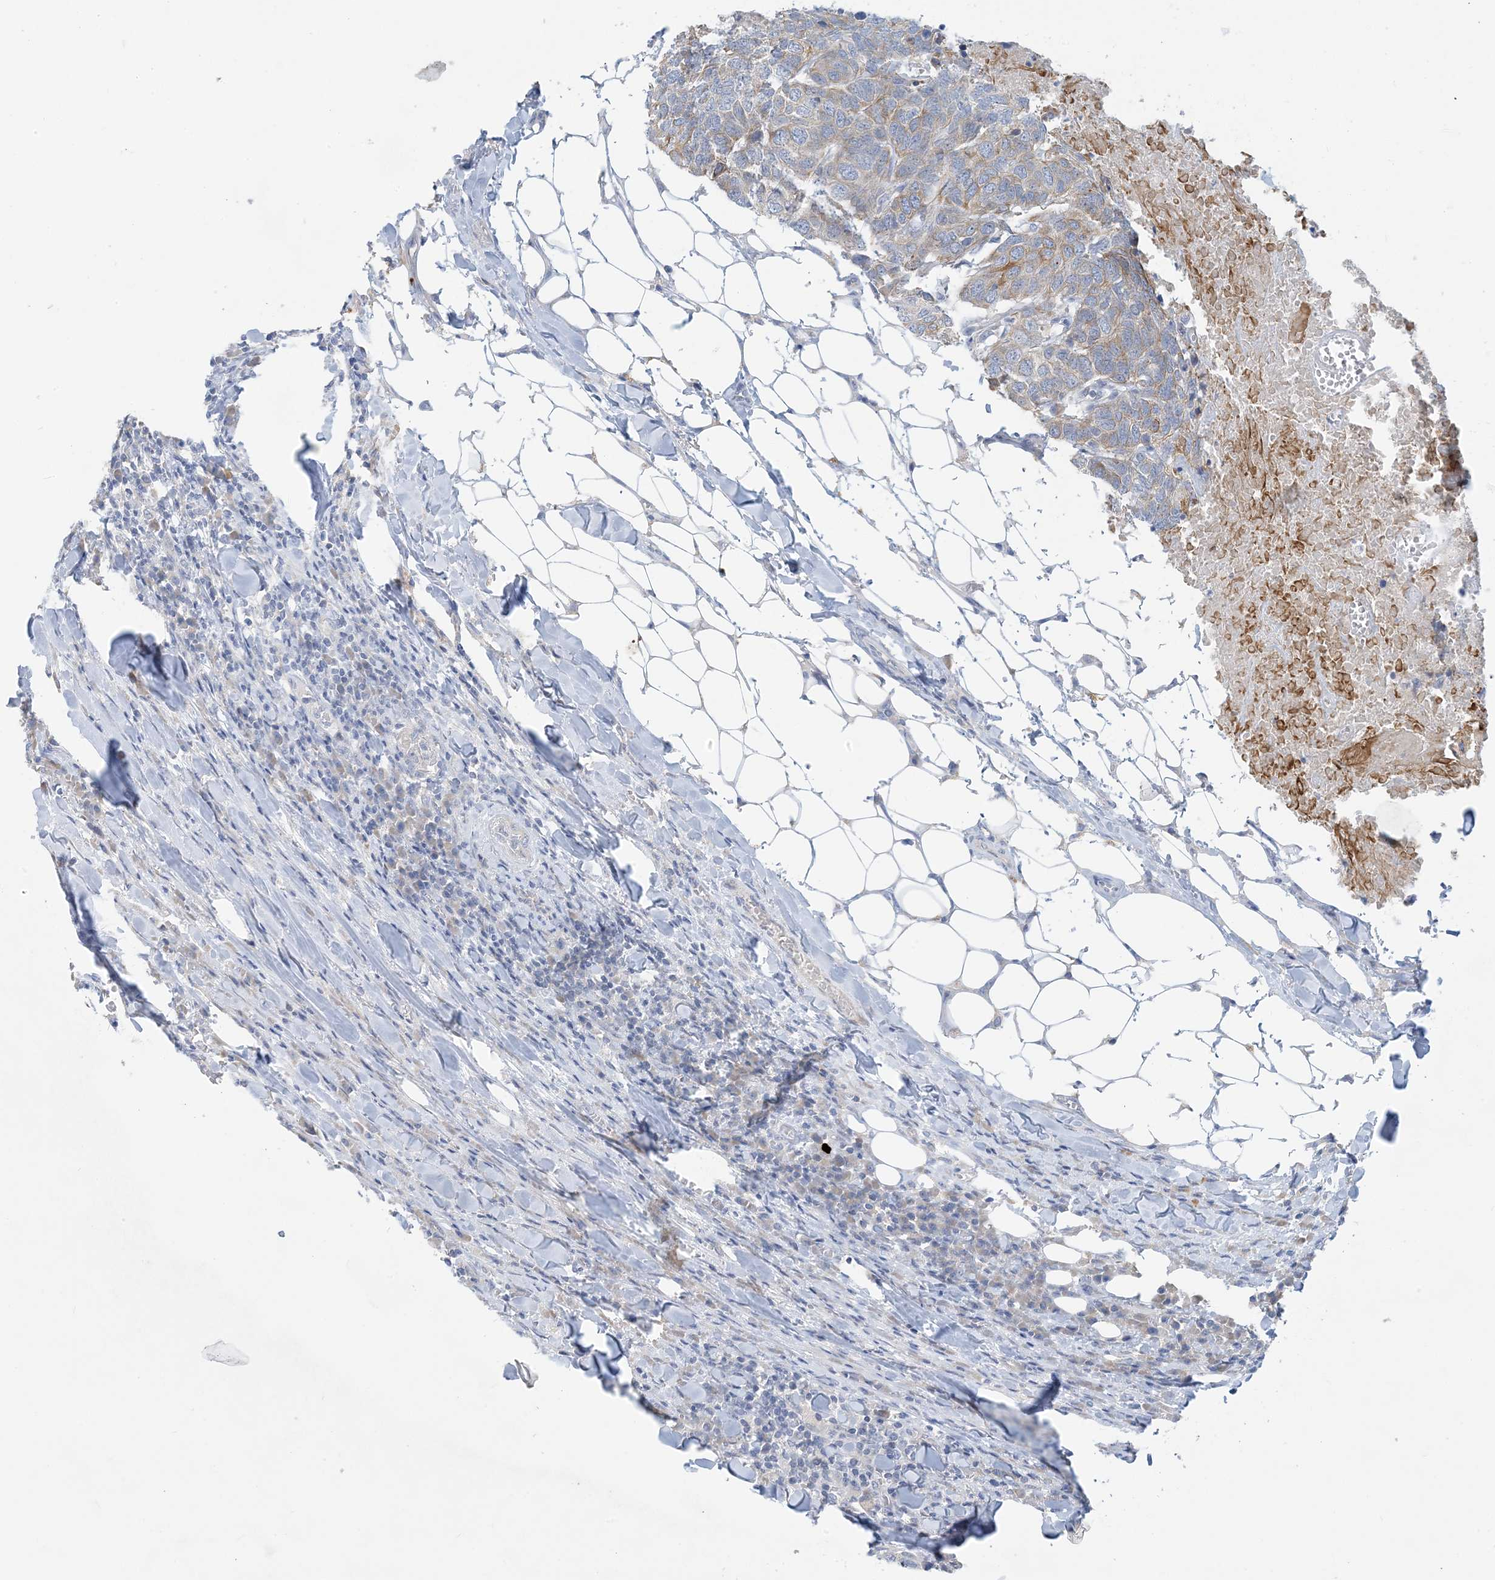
{"staining": {"intensity": "weak", "quantity": "<25%", "location": "cytoplasmic/membranous"}, "tissue": "head and neck cancer", "cell_type": "Tumor cells", "image_type": "cancer", "snomed": [{"axis": "morphology", "description": "Squamous cell carcinoma, NOS"}, {"axis": "topography", "description": "Head-Neck"}], "caption": "The histopathology image reveals no staining of tumor cells in head and neck cancer. The staining was performed using DAB (3,3'-diaminobenzidine) to visualize the protein expression in brown, while the nuclei were stained in blue with hematoxylin (Magnification: 20x).", "gene": "ZCCHC18", "patient": {"sex": "male", "age": 66}}